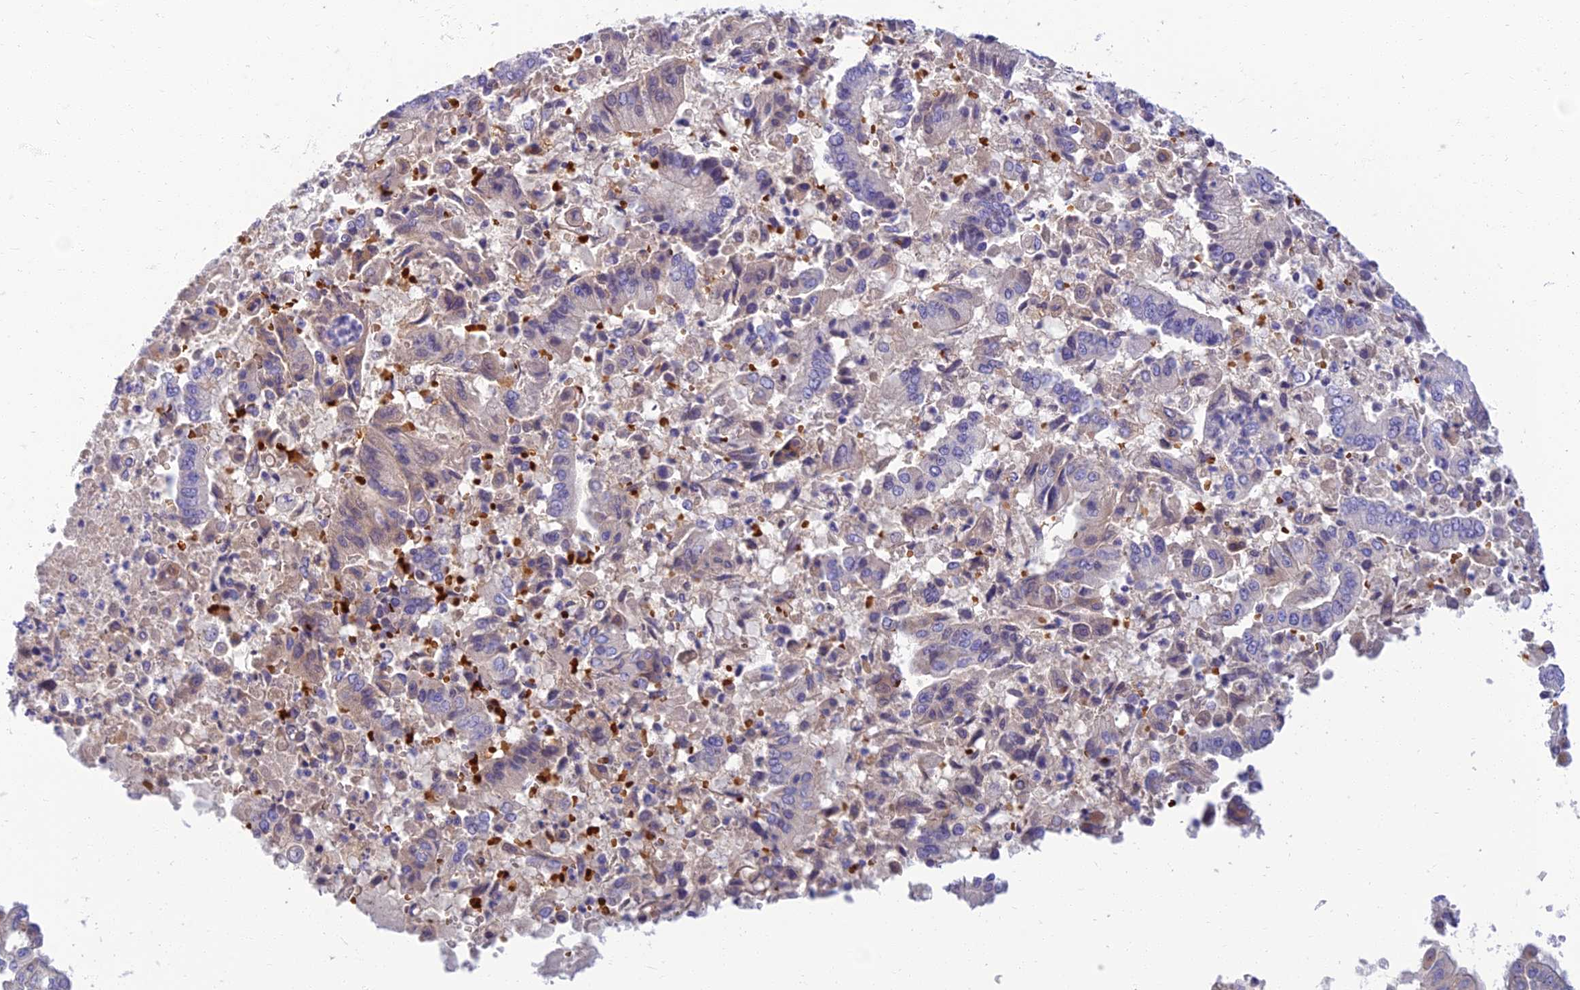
{"staining": {"intensity": "negative", "quantity": "none", "location": "none"}, "tissue": "pancreatic cancer", "cell_type": "Tumor cells", "image_type": "cancer", "snomed": [{"axis": "morphology", "description": "Adenocarcinoma, NOS"}, {"axis": "topography", "description": "Pancreas"}], "caption": "DAB (3,3'-diaminobenzidine) immunohistochemical staining of human pancreatic cancer shows no significant positivity in tumor cells. (DAB (3,3'-diaminobenzidine) immunohistochemistry visualized using brightfield microscopy, high magnification).", "gene": "CLIP4", "patient": {"sex": "female", "age": 77}}